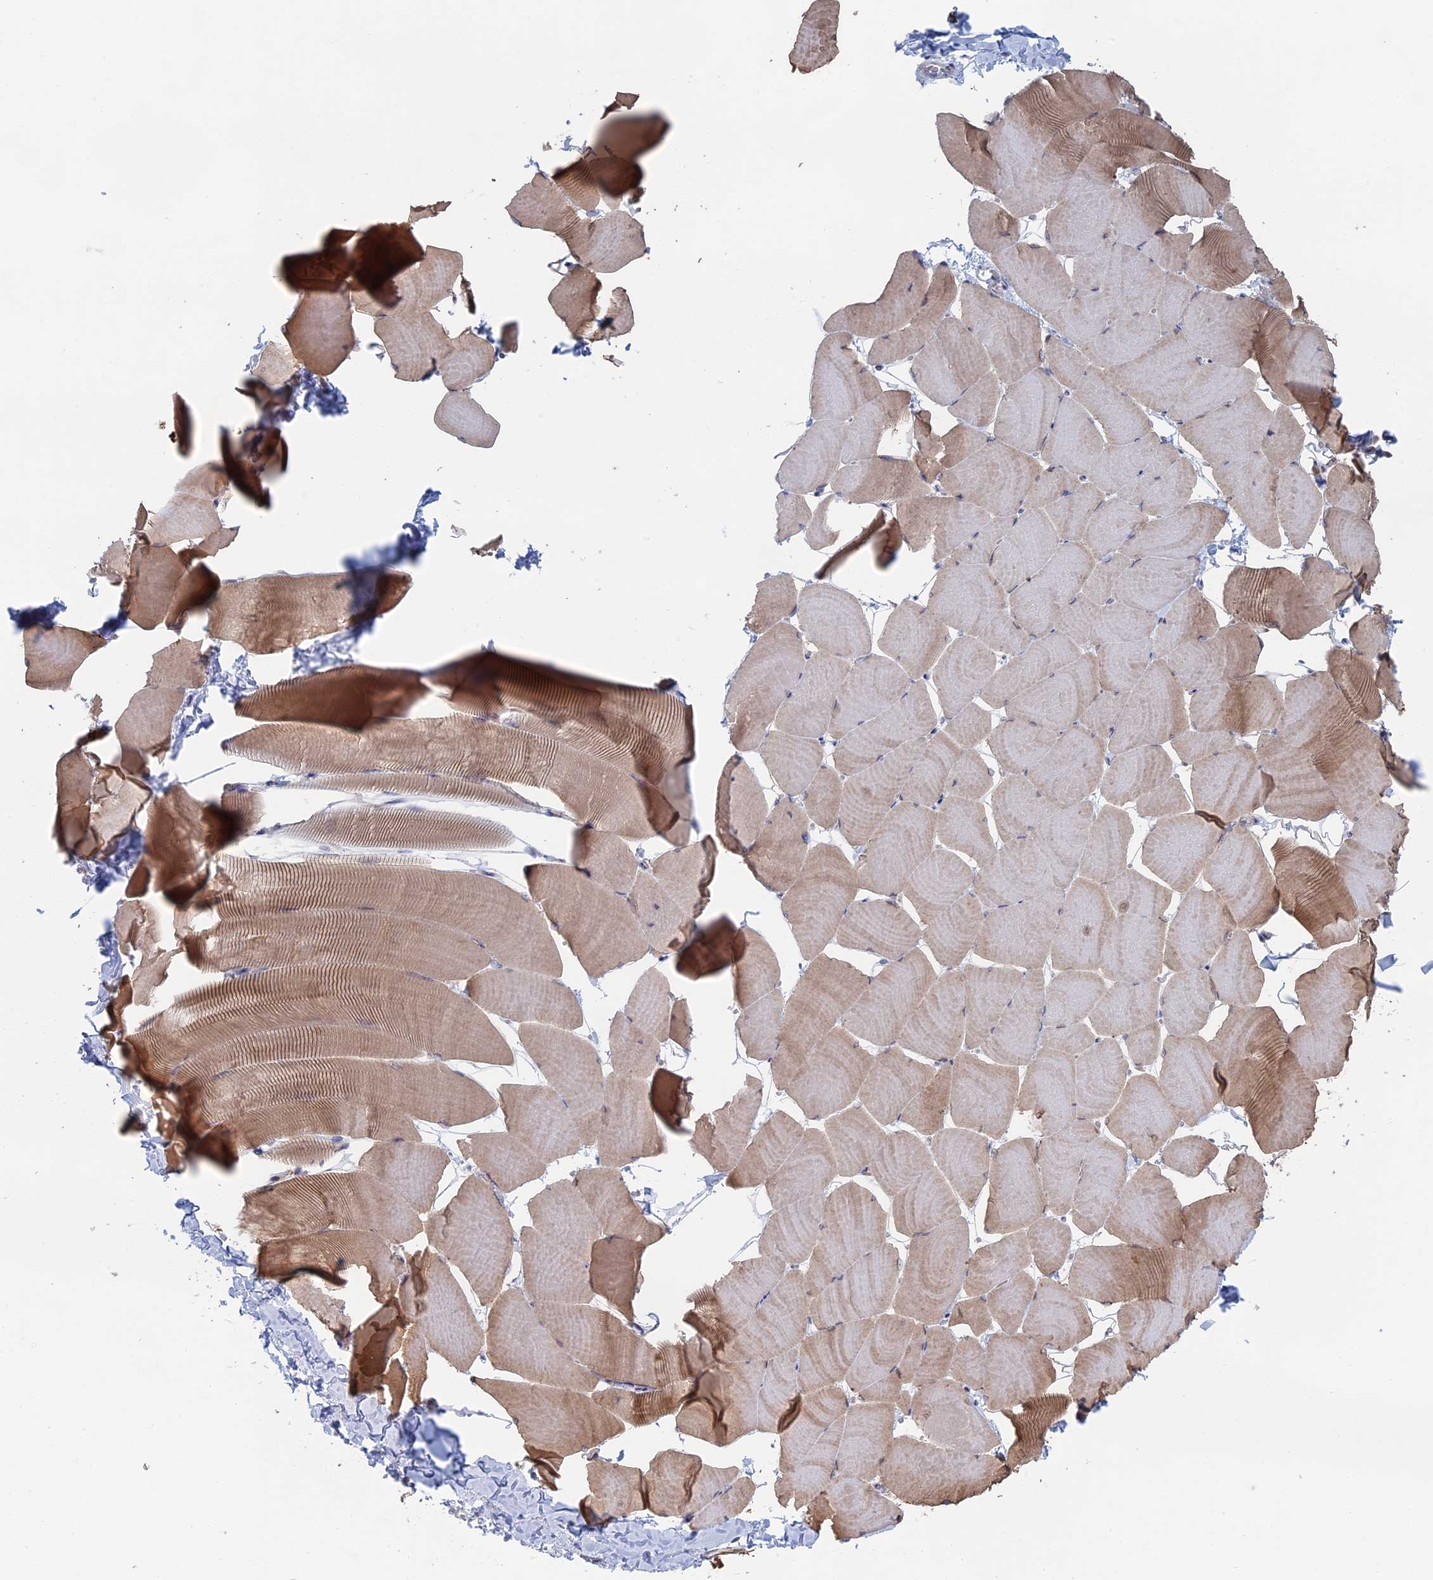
{"staining": {"intensity": "moderate", "quantity": "25%-75%", "location": "cytoplasmic/membranous"}, "tissue": "skeletal muscle", "cell_type": "Myocytes", "image_type": "normal", "snomed": [{"axis": "morphology", "description": "Normal tissue, NOS"}, {"axis": "topography", "description": "Skeletal muscle"}], "caption": "Immunohistochemical staining of unremarkable skeletal muscle displays medium levels of moderate cytoplasmic/membranous positivity in approximately 25%-75% of myocytes. (DAB (3,3'-diaminobenzidine) = brown stain, brightfield microscopy at high magnification).", "gene": "IL7", "patient": {"sex": "male", "age": 25}}